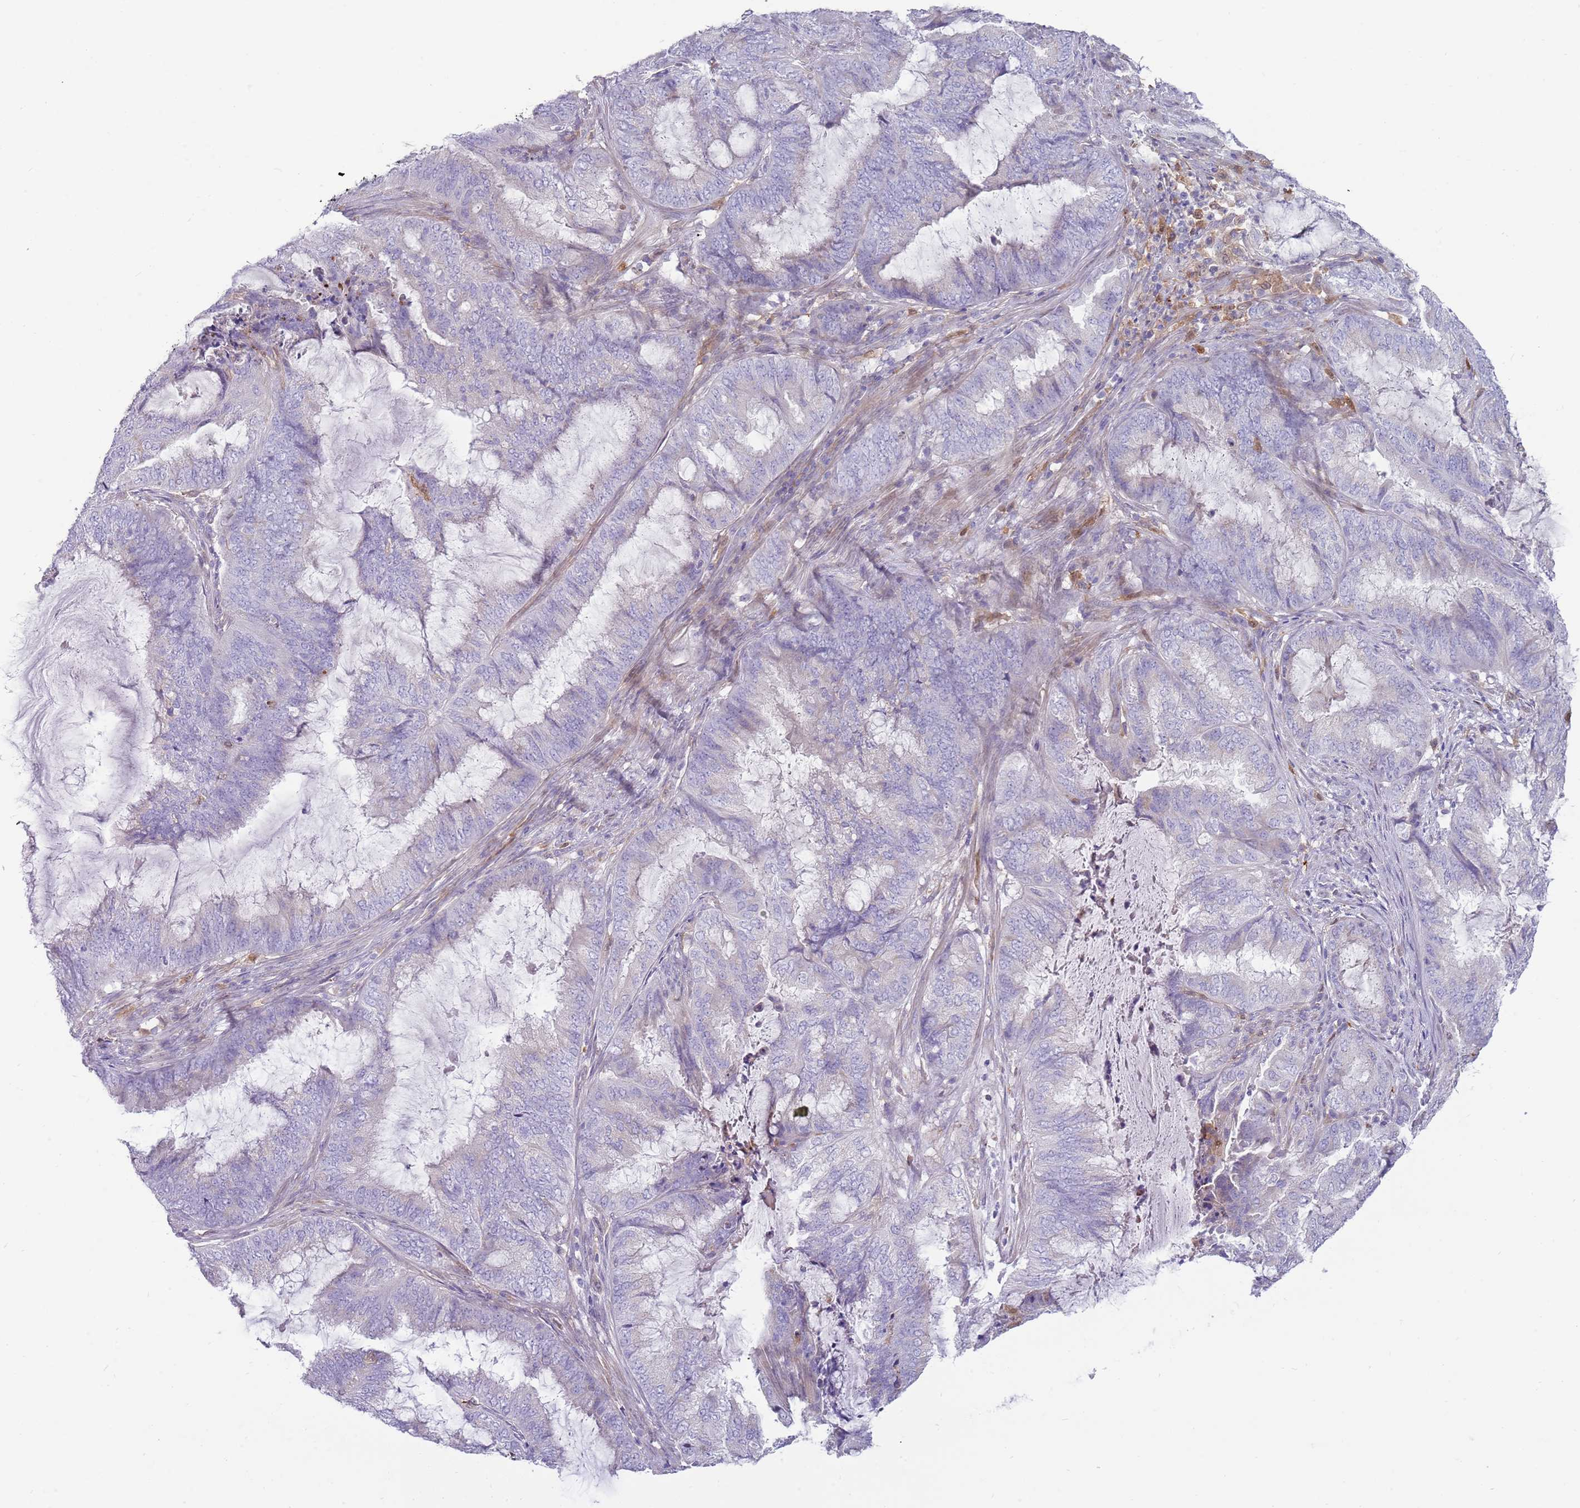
{"staining": {"intensity": "negative", "quantity": "none", "location": "none"}, "tissue": "endometrial cancer", "cell_type": "Tumor cells", "image_type": "cancer", "snomed": [{"axis": "morphology", "description": "Adenocarcinoma, NOS"}, {"axis": "topography", "description": "Endometrium"}], "caption": "This is an immunohistochemistry image of endometrial cancer (adenocarcinoma). There is no positivity in tumor cells.", "gene": "DIPK1C", "patient": {"sex": "female", "age": 51}}